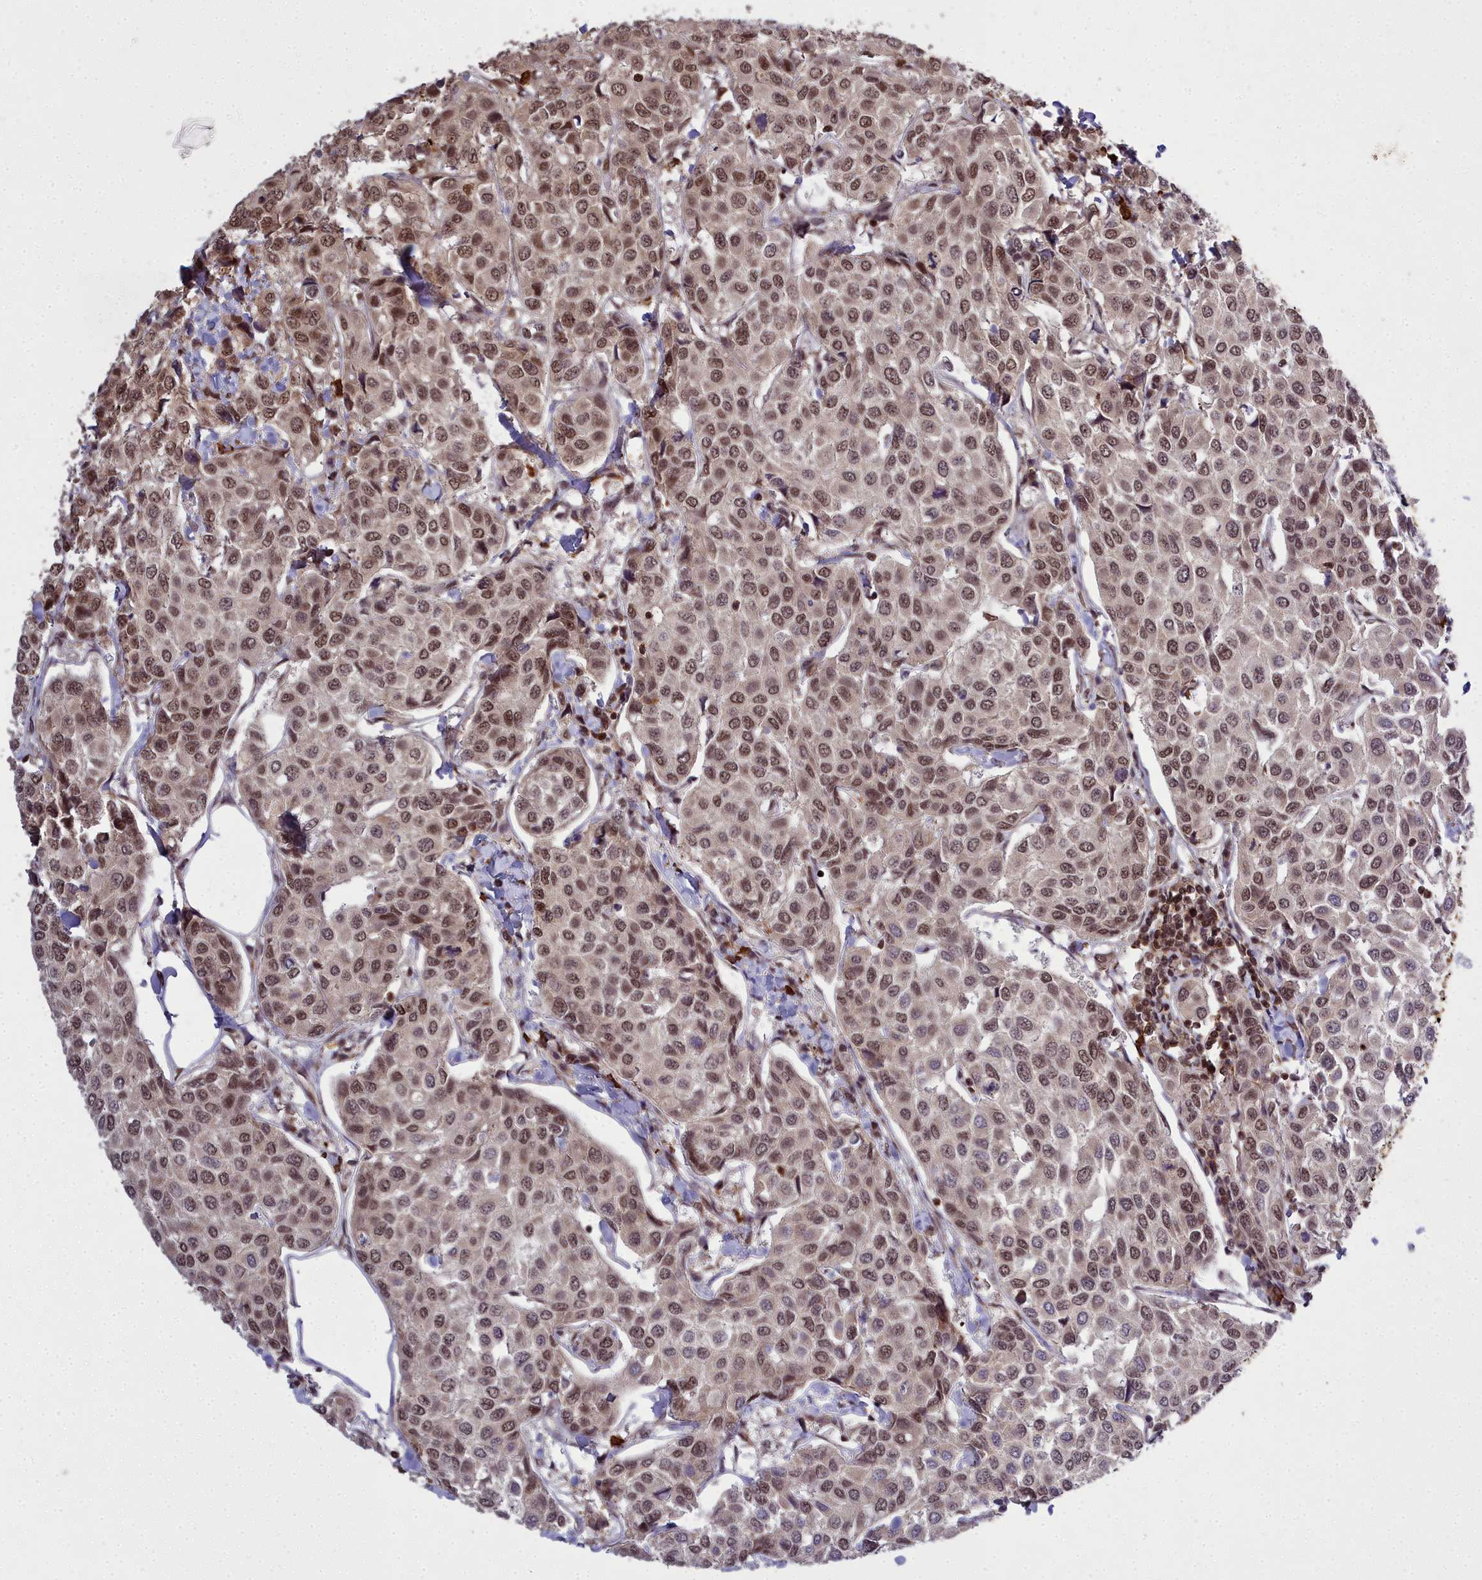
{"staining": {"intensity": "moderate", "quantity": ">75%", "location": "nuclear"}, "tissue": "breast cancer", "cell_type": "Tumor cells", "image_type": "cancer", "snomed": [{"axis": "morphology", "description": "Duct carcinoma"}, {"axis": "topography", "description": "Breast"}], "caption": "Approximately >75% of tumor cells in human invasive ductal carcinoma (breast) demonstrate moderate nuclear protein staining as visualized by brown immunohistochemical staining.", "gene": "GMEB1", "patient": {"sex": "female", "age": 55}}